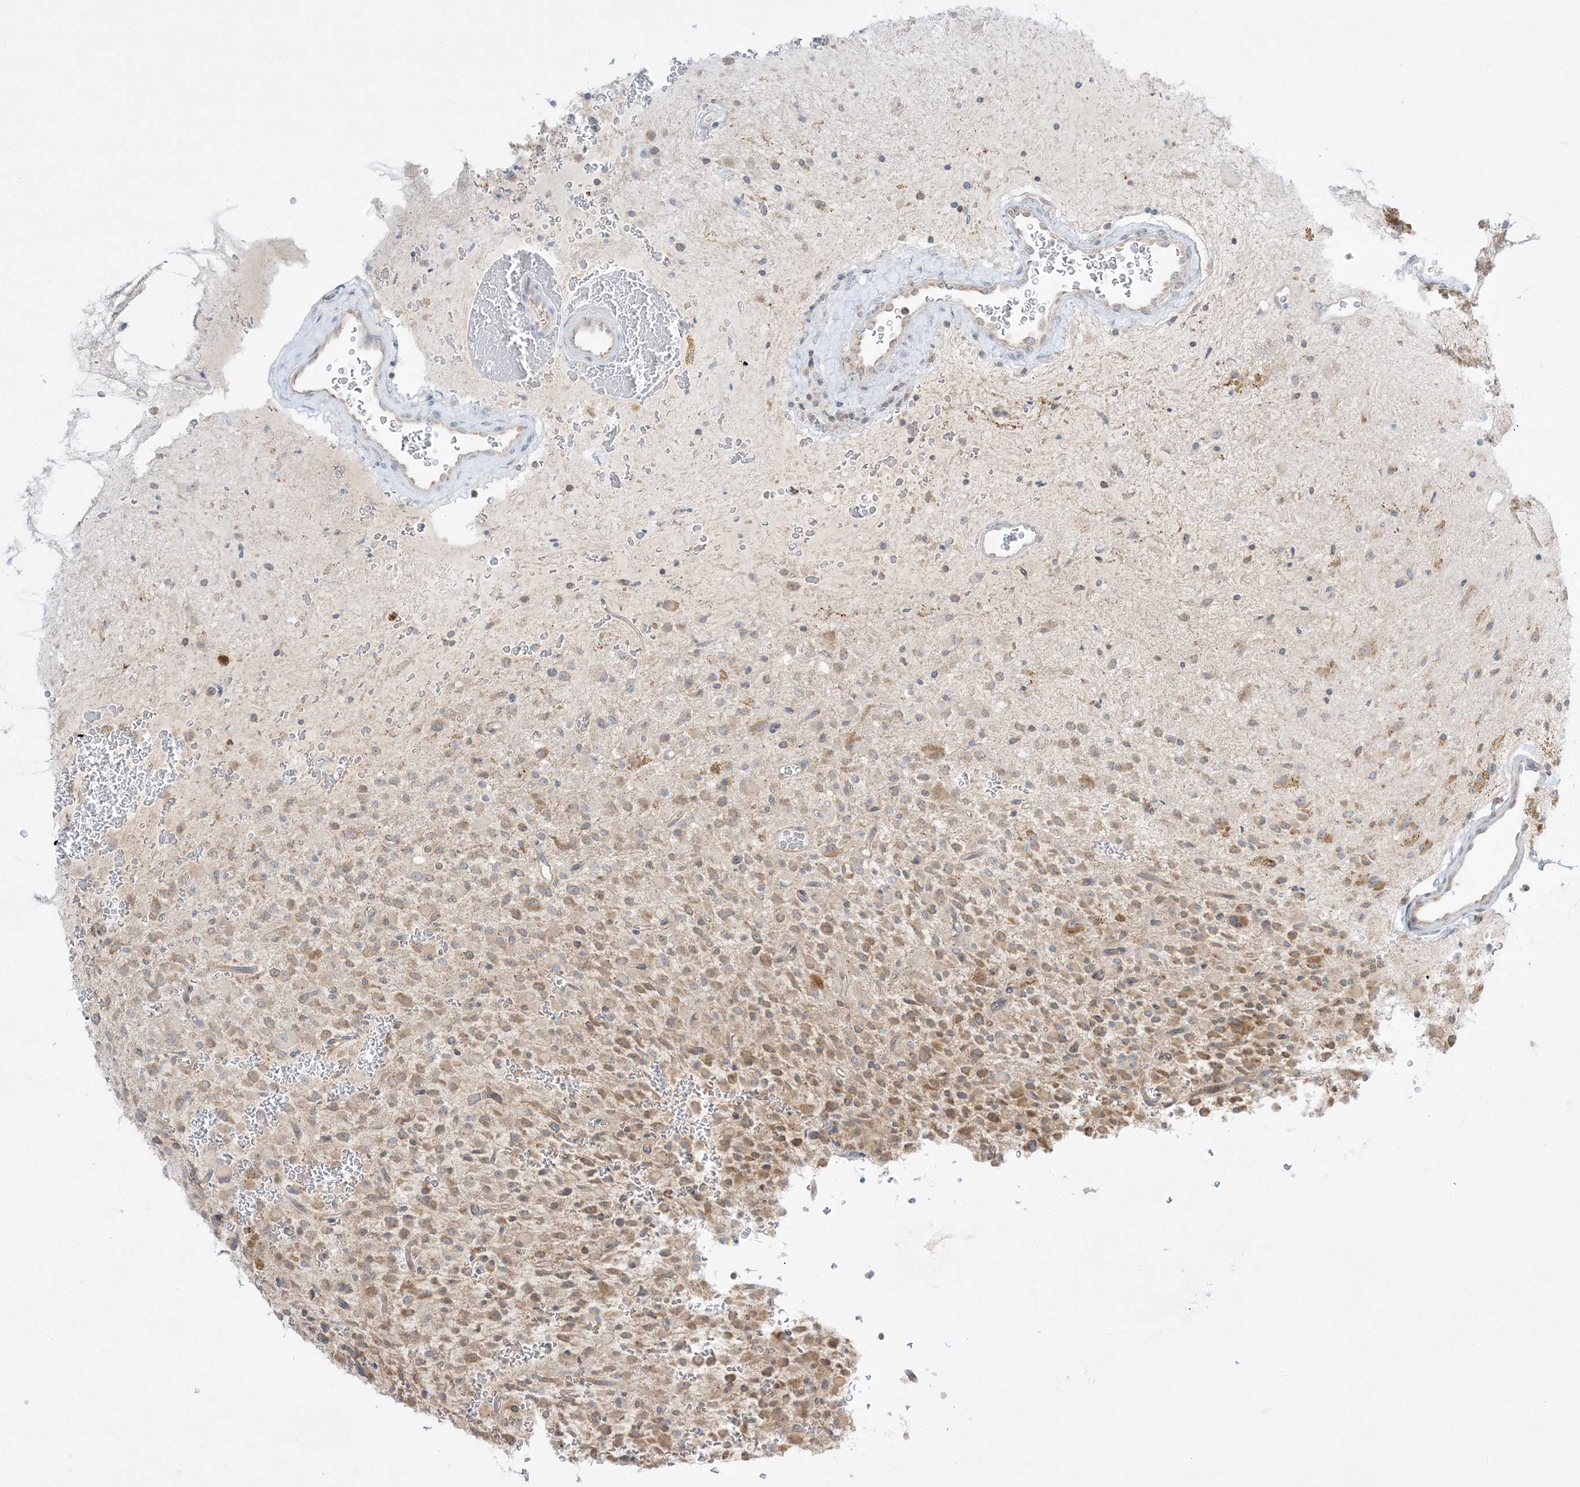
{"staining": {"intensity": "weak", "quantity": ">75%", "location": "cytoplasmic/membranous"}, "tissue": "glioma", "cell_type": "Tumor cells", "image_type": "cancer", "snomed": [{"axis": "morphology", "description": "Glioma, malignant, High grade"}, {"axis": "topography", "description": "Brain"}], "caption": "Human malignant glioma (high-grade) stained for a protein (brown) displays weak cytoplasmic/membranous positive expression in about >75% of tumor cells.", "gene": "RPP40", "patient": {"sex": "male", "age": 34}}